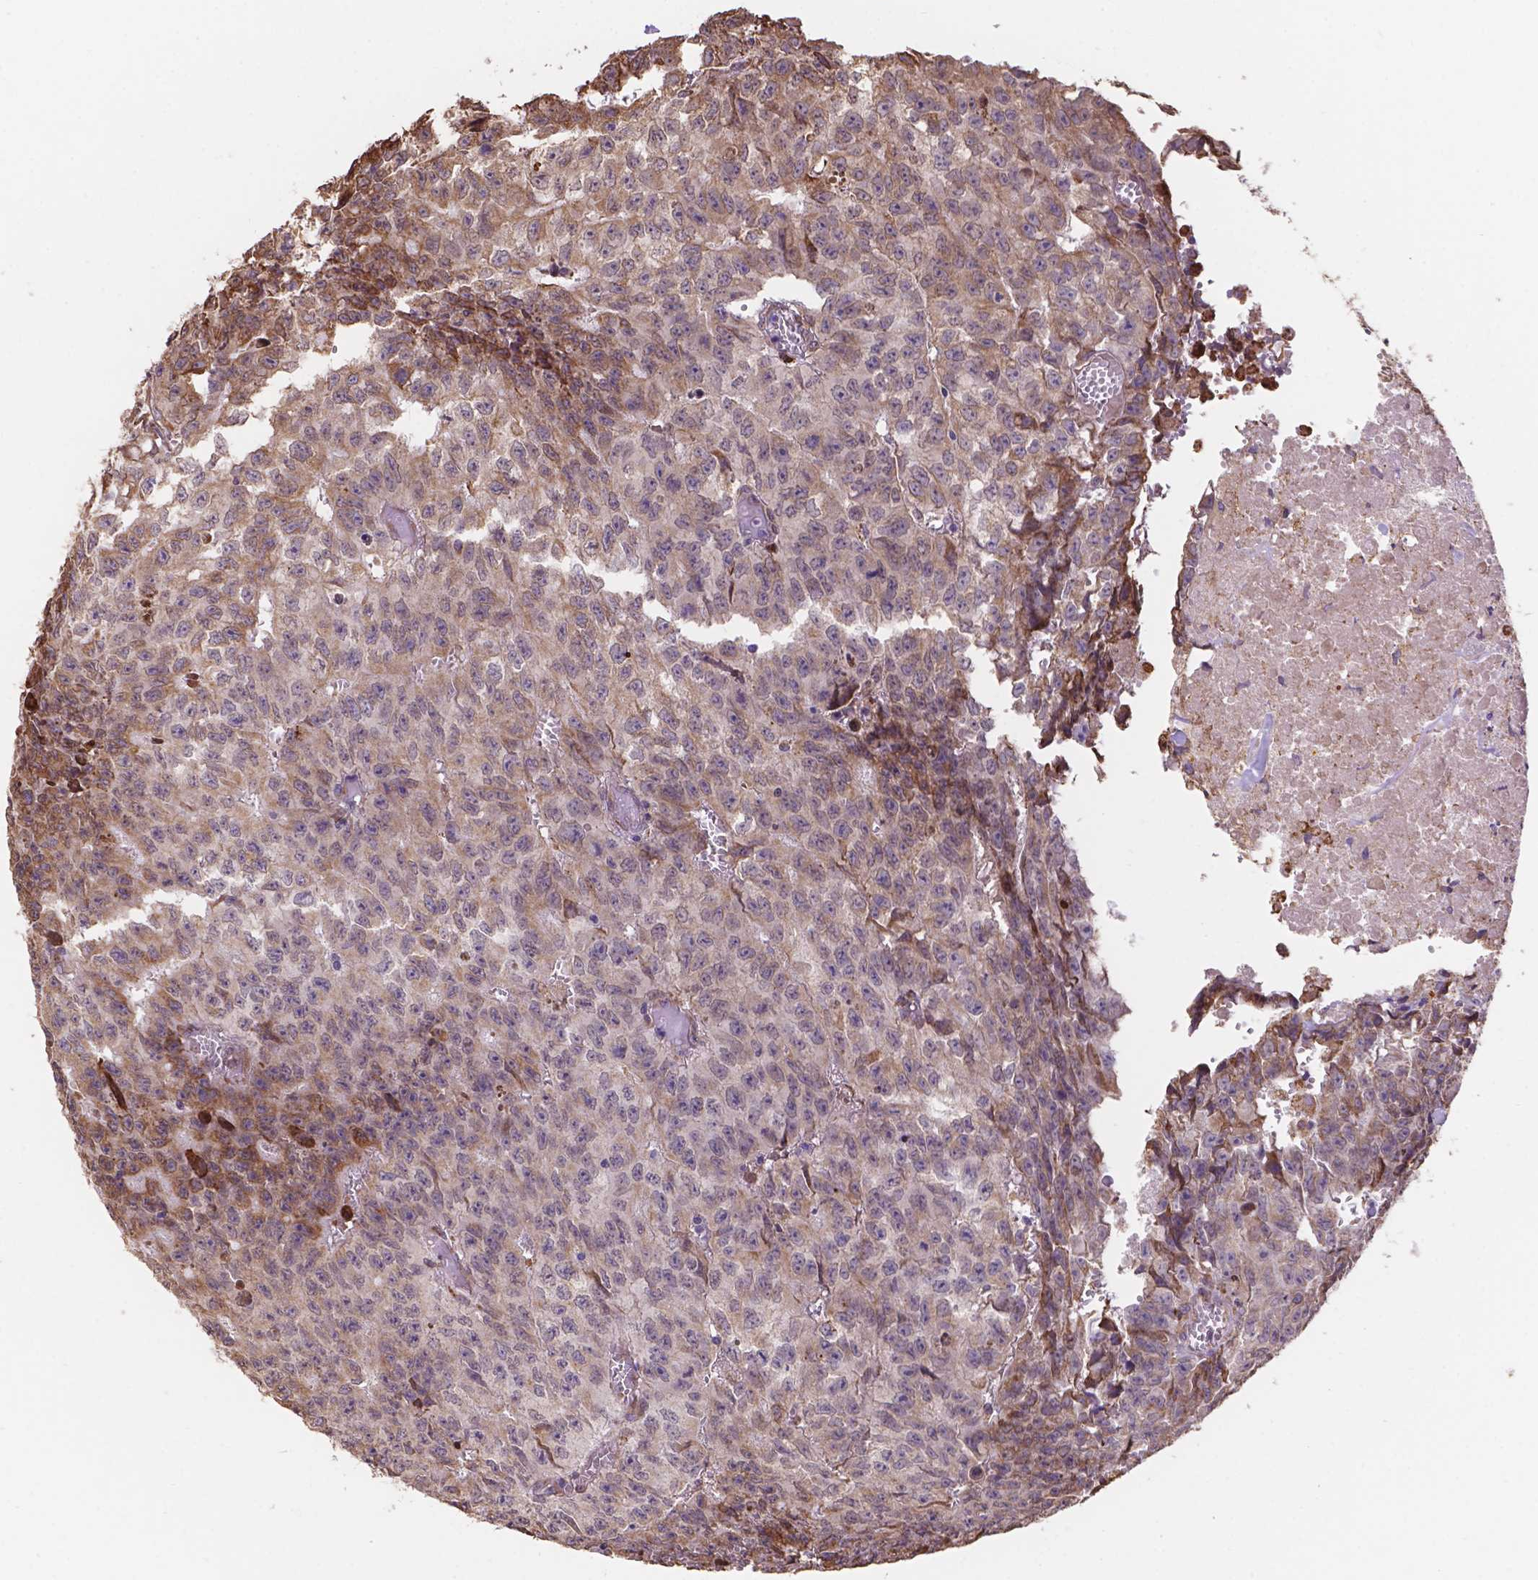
{"staining": {"intensity": "weak", "quantity": "25%-75%", "location": "cytoplasmic/membranous"}, "tissue": "testis cancer", "cell_type": "Tumor cells", "image_type": "cancer", "snomed": [{"axis": "morphology", "description": "Carcinoma, Embryonal, NOS"}, {"axis": "morphology", "description": "Teratoma, malignant, NOS"}, {"axis": "topography", "description": "Testis"}], "caption": "Brown immunohistochemical staining in testis cancer demonstrates weak cytoplasmic/membranous positivity in approximately 25%-75% of tumor cells.", "gene": "IPO11", "patient": {"sex": "male", "age": 24}}